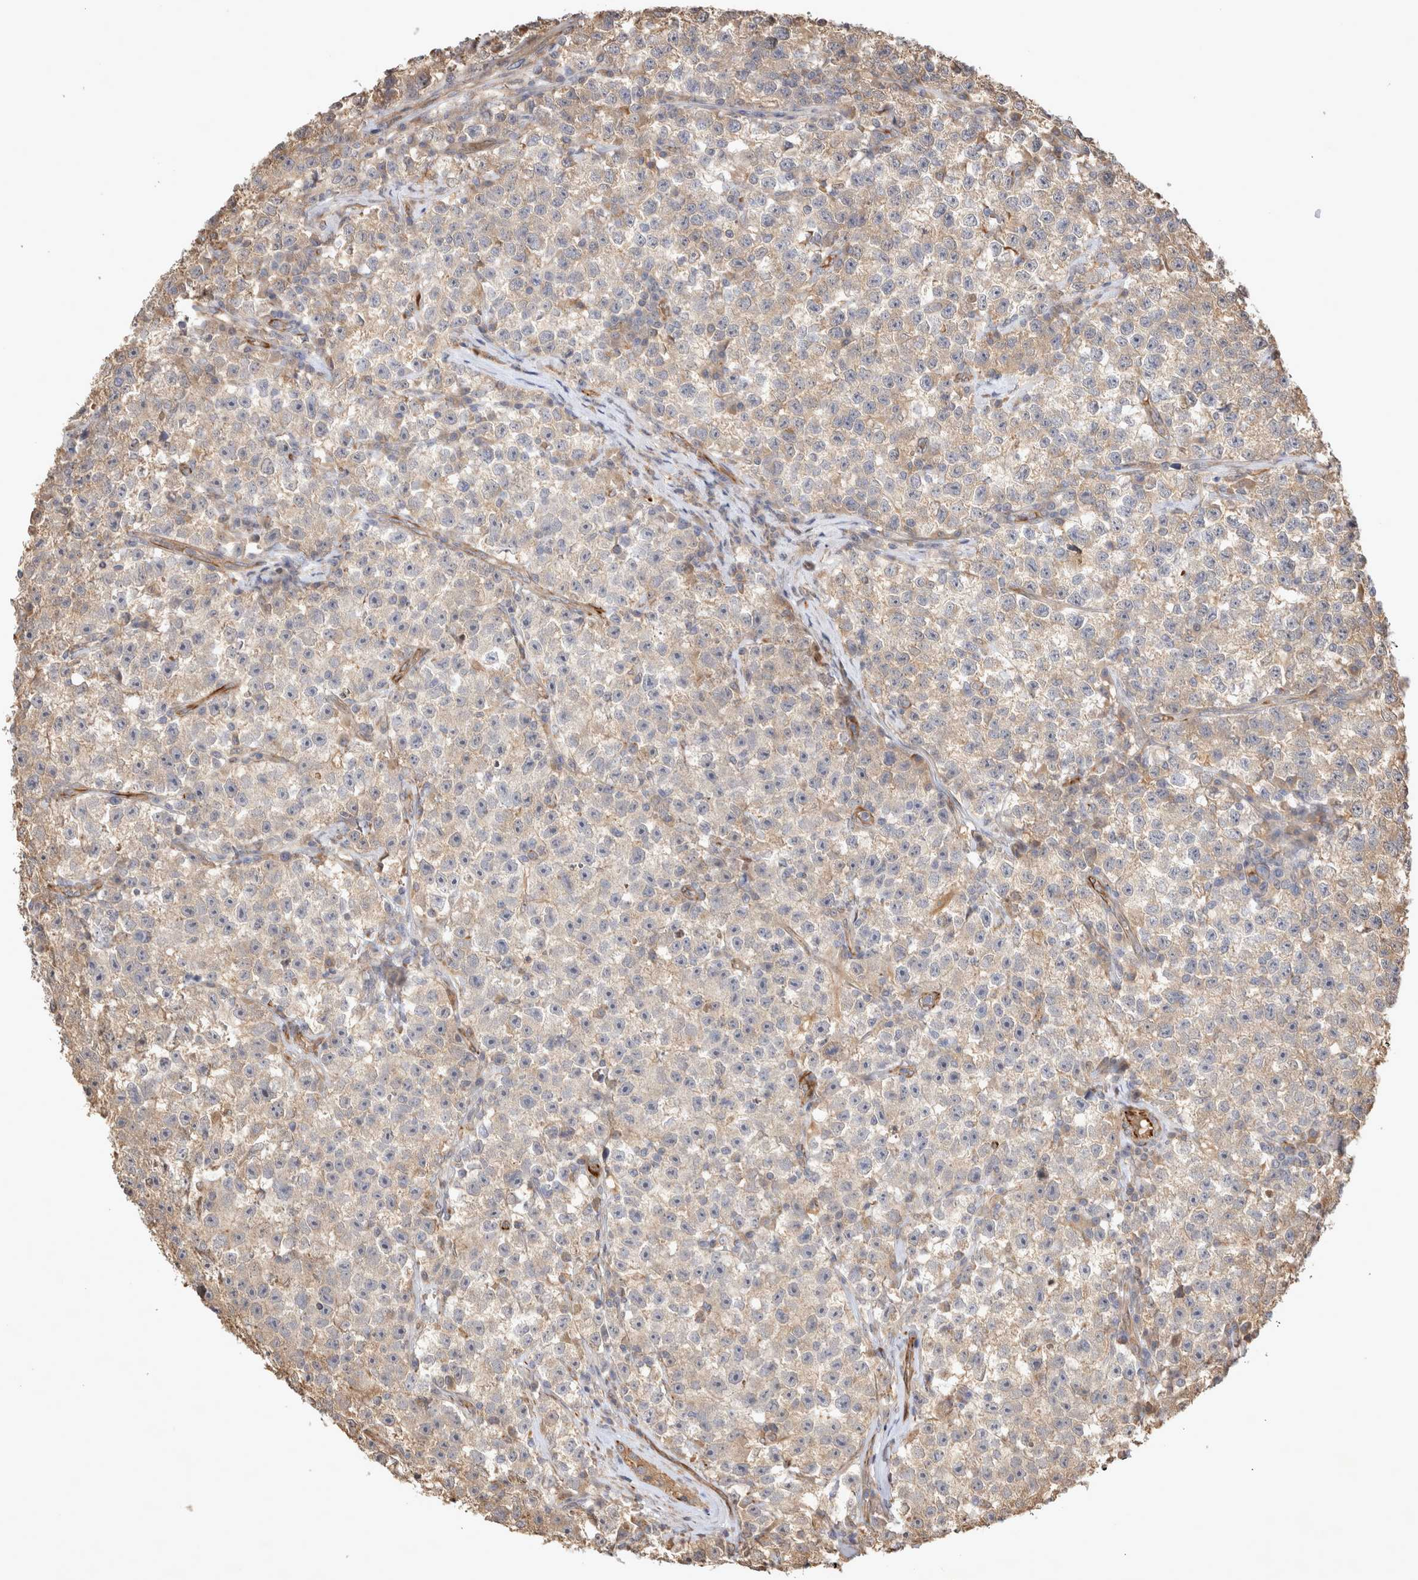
{"staining": {"intensity": "weak", "quantity": ">75%", "location": "cytoplasmic/membranous"}, "tissue": "testis cancer", "cell_type": "Tumor cells", "image_type": "cancer", "snomed": [{"axis": "morphology", "description": "Seminoma, NOS"}, {"axis": "topography", "description": "Testis"}], "caption": "Testis cancer (seminoma) was stained to show a protein in brown. There is low levels of weak cytoplasmic/membranous staining in approximately >75% of tumor cells. The protein of interest is shown in brown color, while the nuclei are stained blue.", "gene": "NMU", "patient": {"sex": "male", "age": 22}}